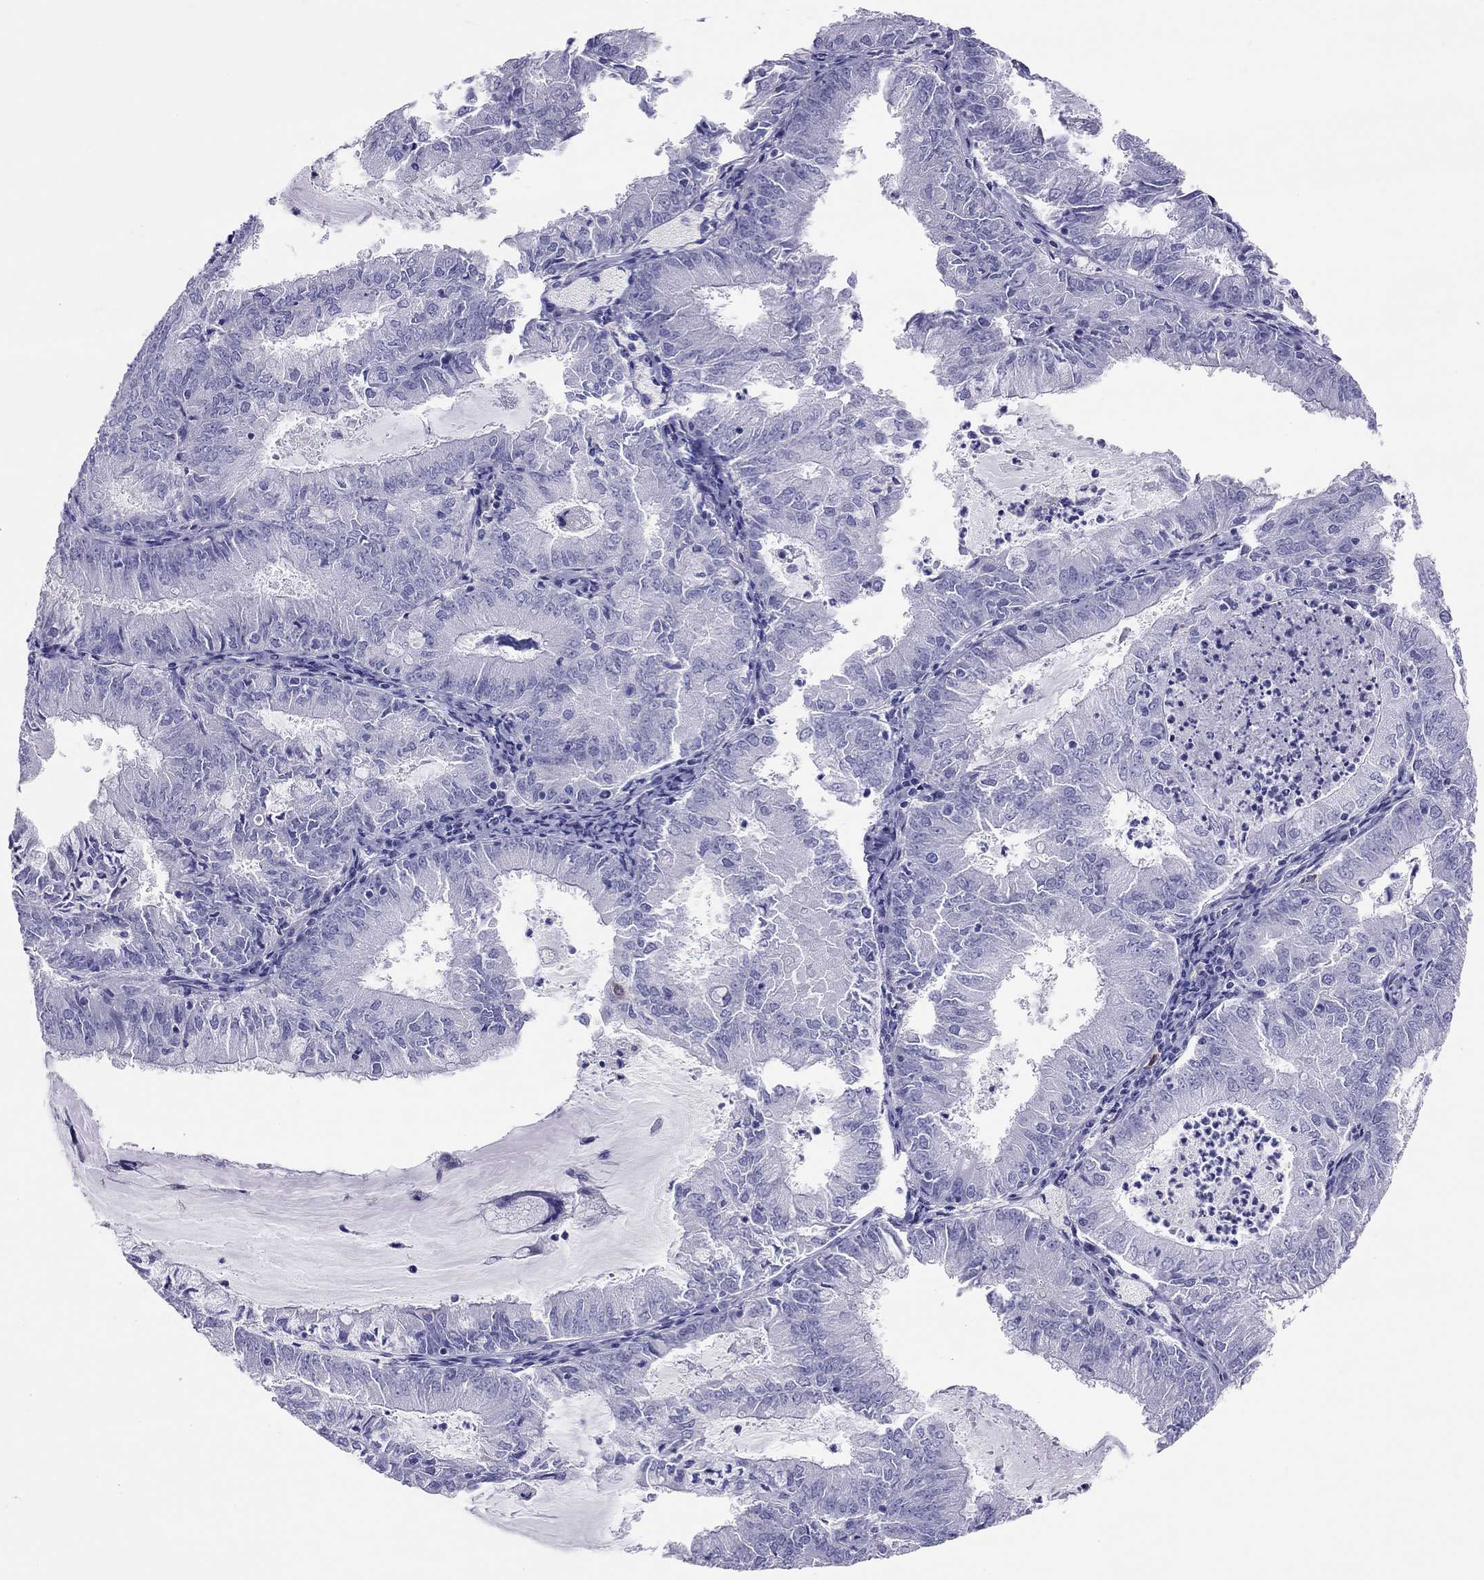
{"staining": {"intensity": "negative", "quantity": "none", "location": "none"}, "tissue": "endometrial cancer", "cell_type": "Tumor cells", "image_type": "cancer", "snomed": [{"axis": "morphology", "description": "Adenocarcinoma, NOS"}, {"axis": "topography", "description": "Endometrium"}], "caption": "Immunohistochemistry of endometrial cancer (adenocarcinoma) exhibits no positivity in tumor cells.", "gene": "HLA-DQB2", "patient": {"sex": "female", "age": 57}}